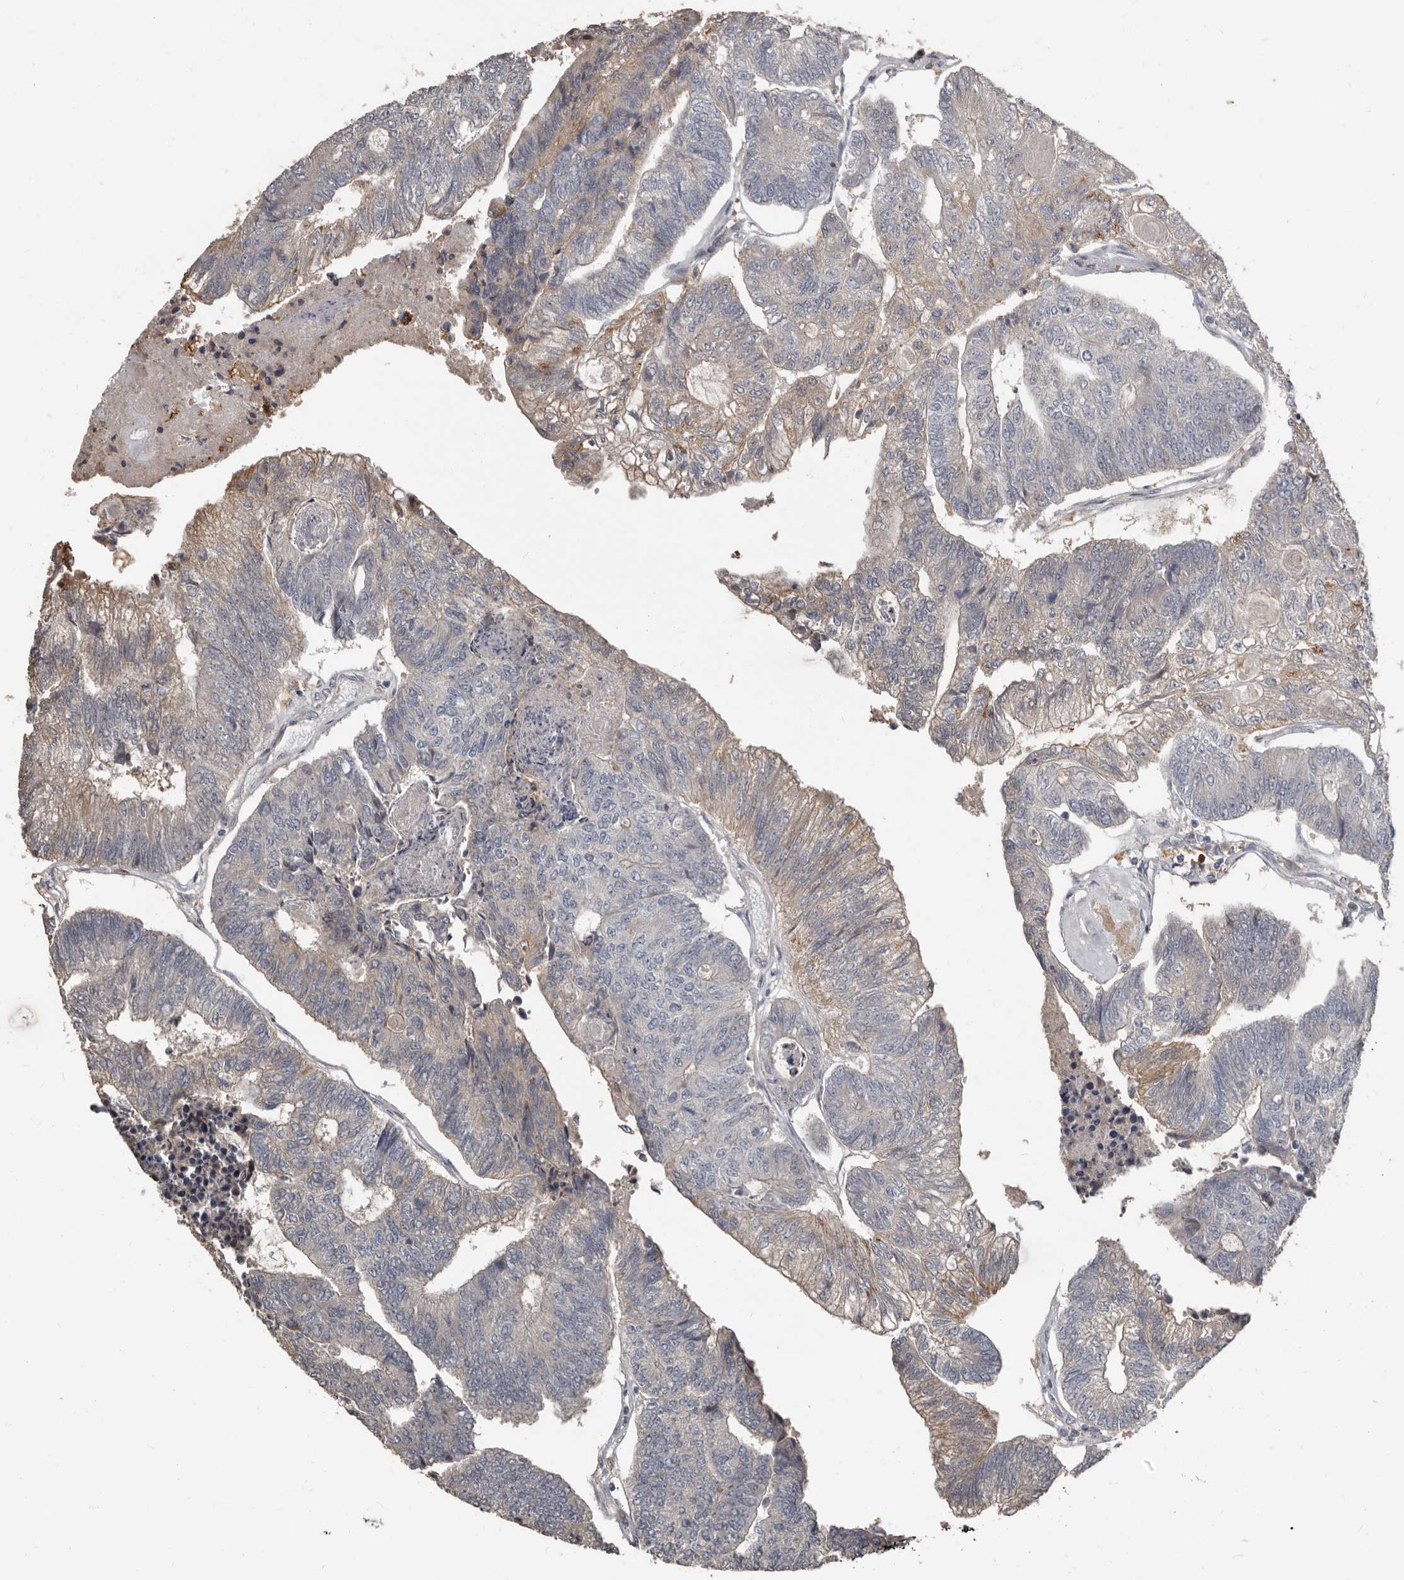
{"staining": {"intensity": "weak", "quantity": "25%-75%", "location": "cytoplasmic/membranous"}, "tissue": "colorectal cancer", "cell_type": "Tumor cells", "image_type": "cancer", "snomed": [{"axis": "morphology", "description": "Adenocarcinoma, NOS"}, {"axis": "topography", "description": "Colon"}], "caption": "An image showing weak cytoplasmic/membranous expression in about 25%-75% of tumor cells in adenocarcinoma (colorectal), as visualized by brown immunohistochemical staining.", "gene": "KCNJ8", "patient": {"sex": "female", "age": 67}}